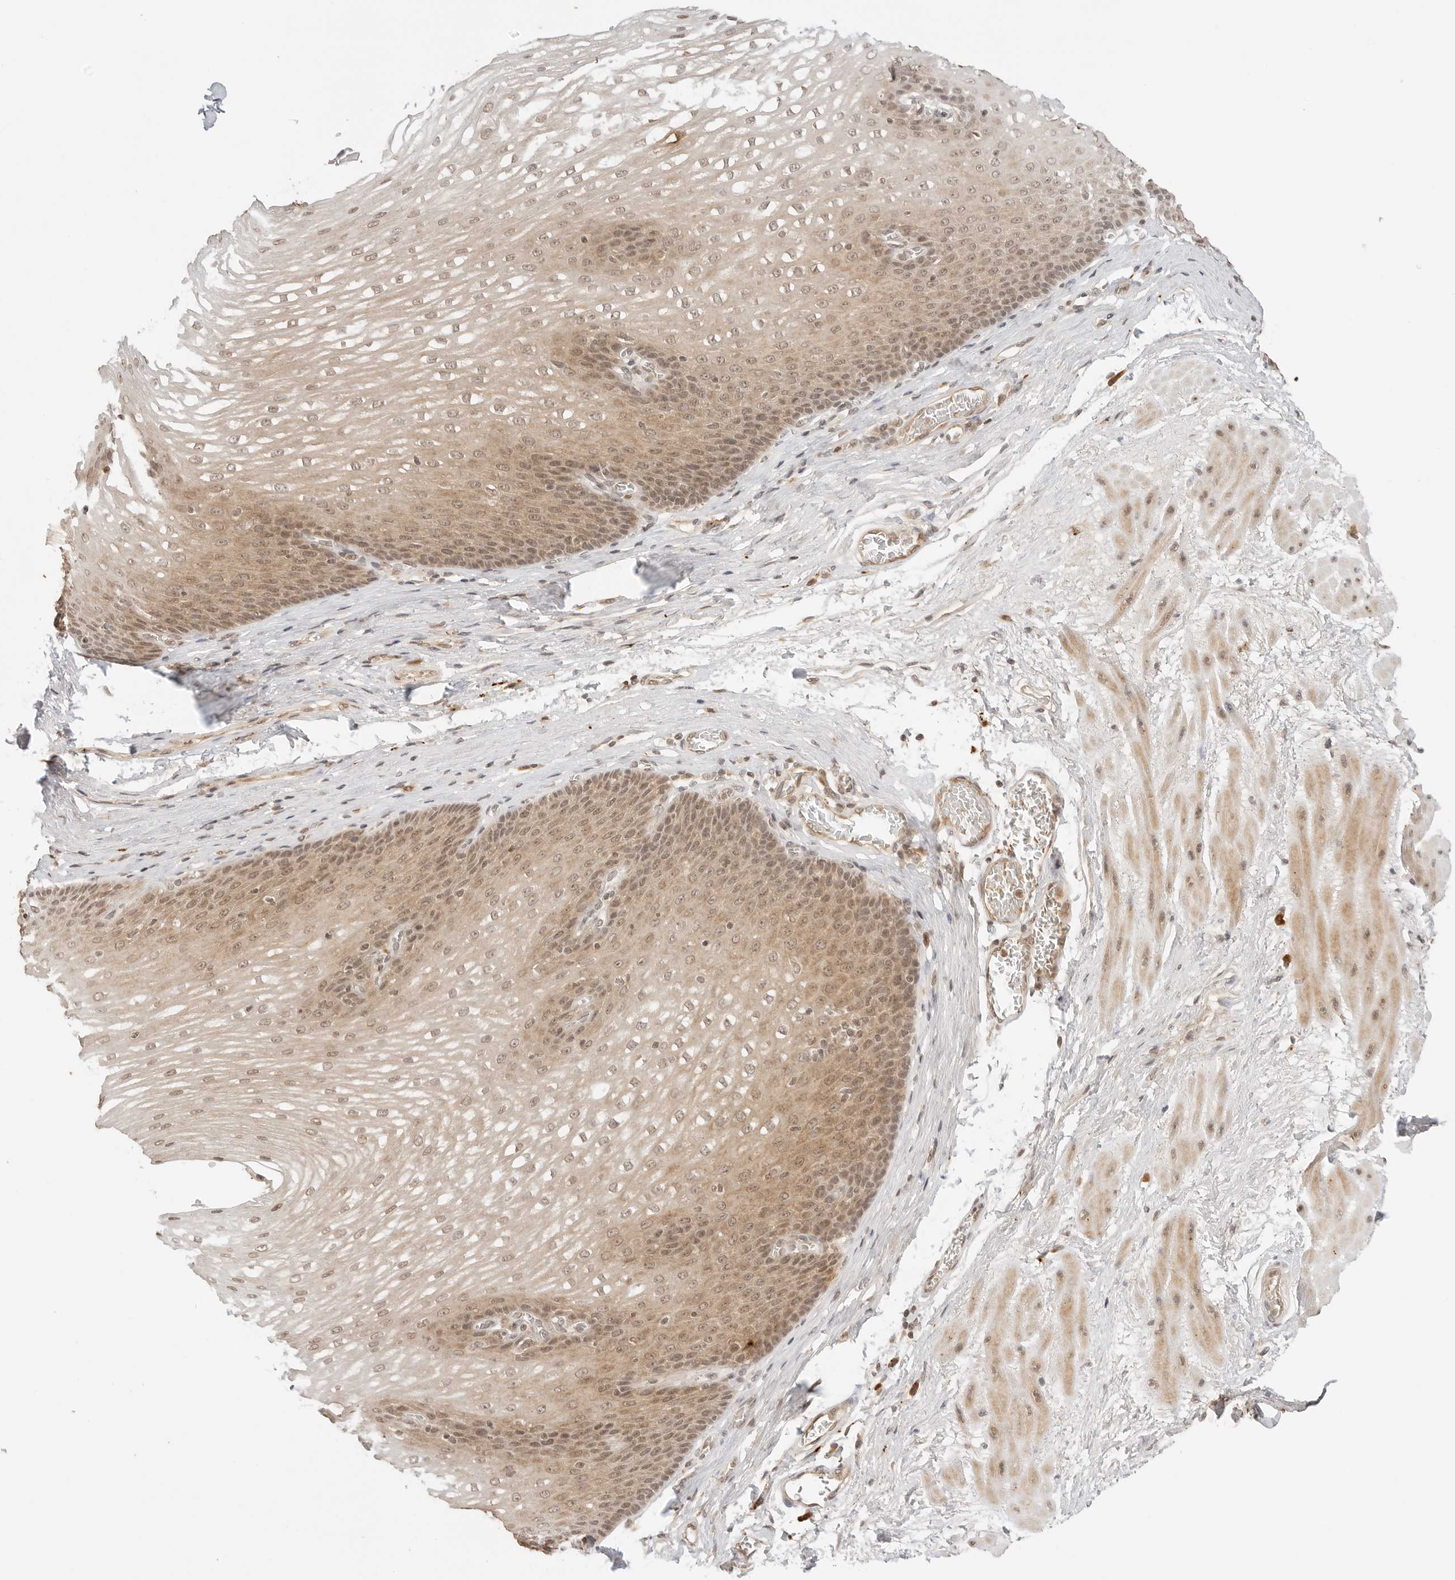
{"staining": {"intensity": "moderate", "quantity": ">75%", "location": "cytoplasmic/membranous,nuclear"}, "tissue": "esophagus", "cell_type": "Squamous epithelial cells", "image_type": "normal", "snomed": [{"axis": "morphology", "description": "Normal tissue, NOS"}, {"axis": "topography", "description": "Esophagus"}], "caption": "Squamous epithelial cells show medium levels of moderate cytoplasmic/membranous,nuclear positivity in about >75% of cells in normal human esophagus. Immunohistochemistry stains the protein of interest in brown and the nuclei are stained blue.", "gene": "GPR34", "patient": {"sex": "male", "age": 48}}